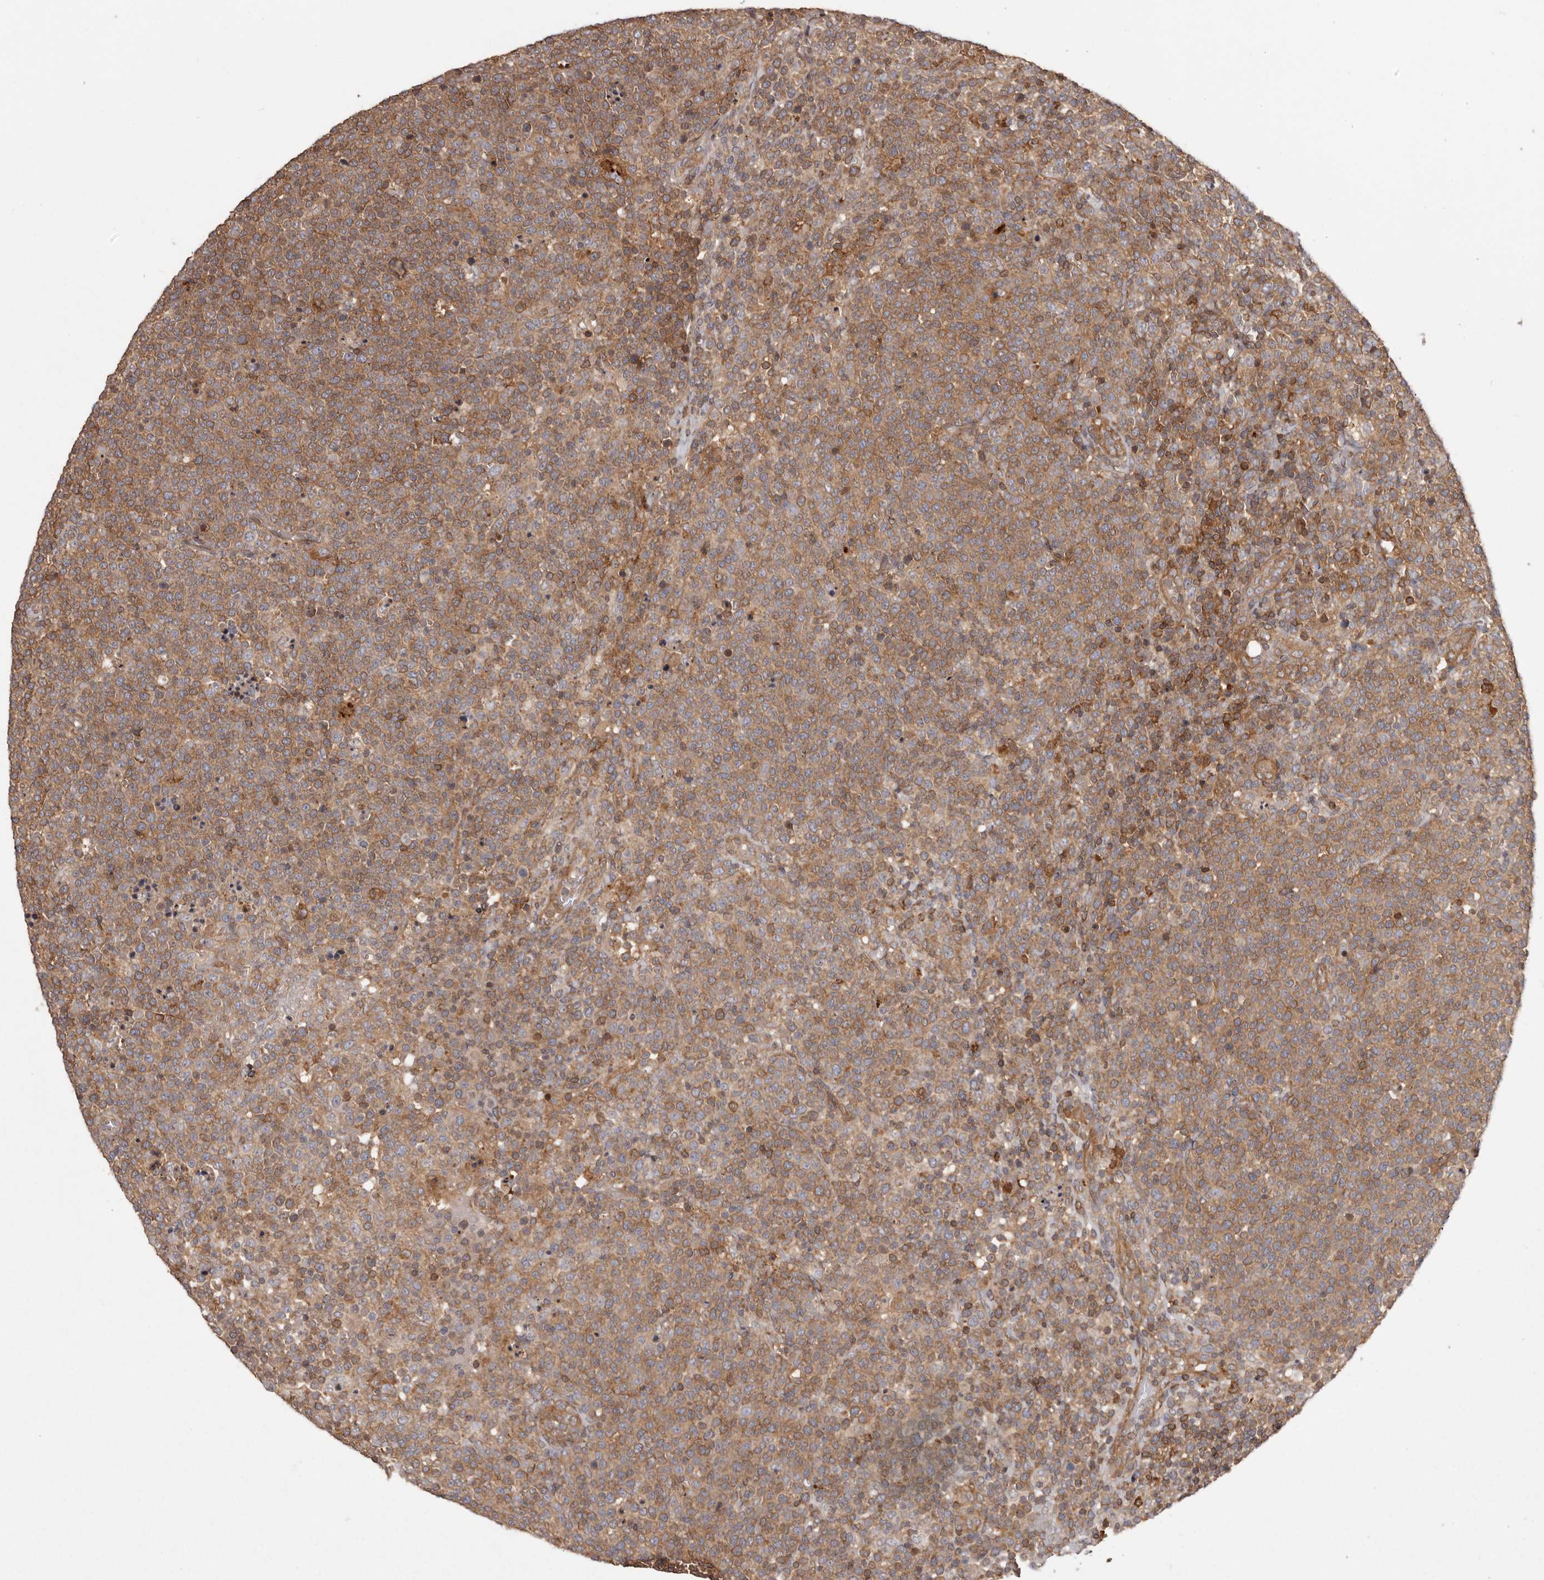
{"staining": {"intensity": "moderate", "quantity": ">75%", "location": "cytoplasmic/membranous"}, "tissue": "lymphoma", "cell_type": "Tumor cells", "image_type": "cancer", "snomed": [{"axis": "morphology", "description": "Malignant lymphoma, non-Hodgkin's type, High grade"}, {"axis": "topography", "description": "Lymph node"}], "caption": "Immunohistochemistry (IHC) photomicrograph of neoplastic tissue: malignant lymphoma, non-Hodgkin's type (high-grade) stained using immunohistochemistry (IHC) reveals medium levels of moderate protein expression localized specifically in the cytoplasmic/membranous of tumor cells, appearing as a cytoplasmic/membranous brown color.", "gene": "NFKBIA", "patient": {"sex": "male", "age": 61}}